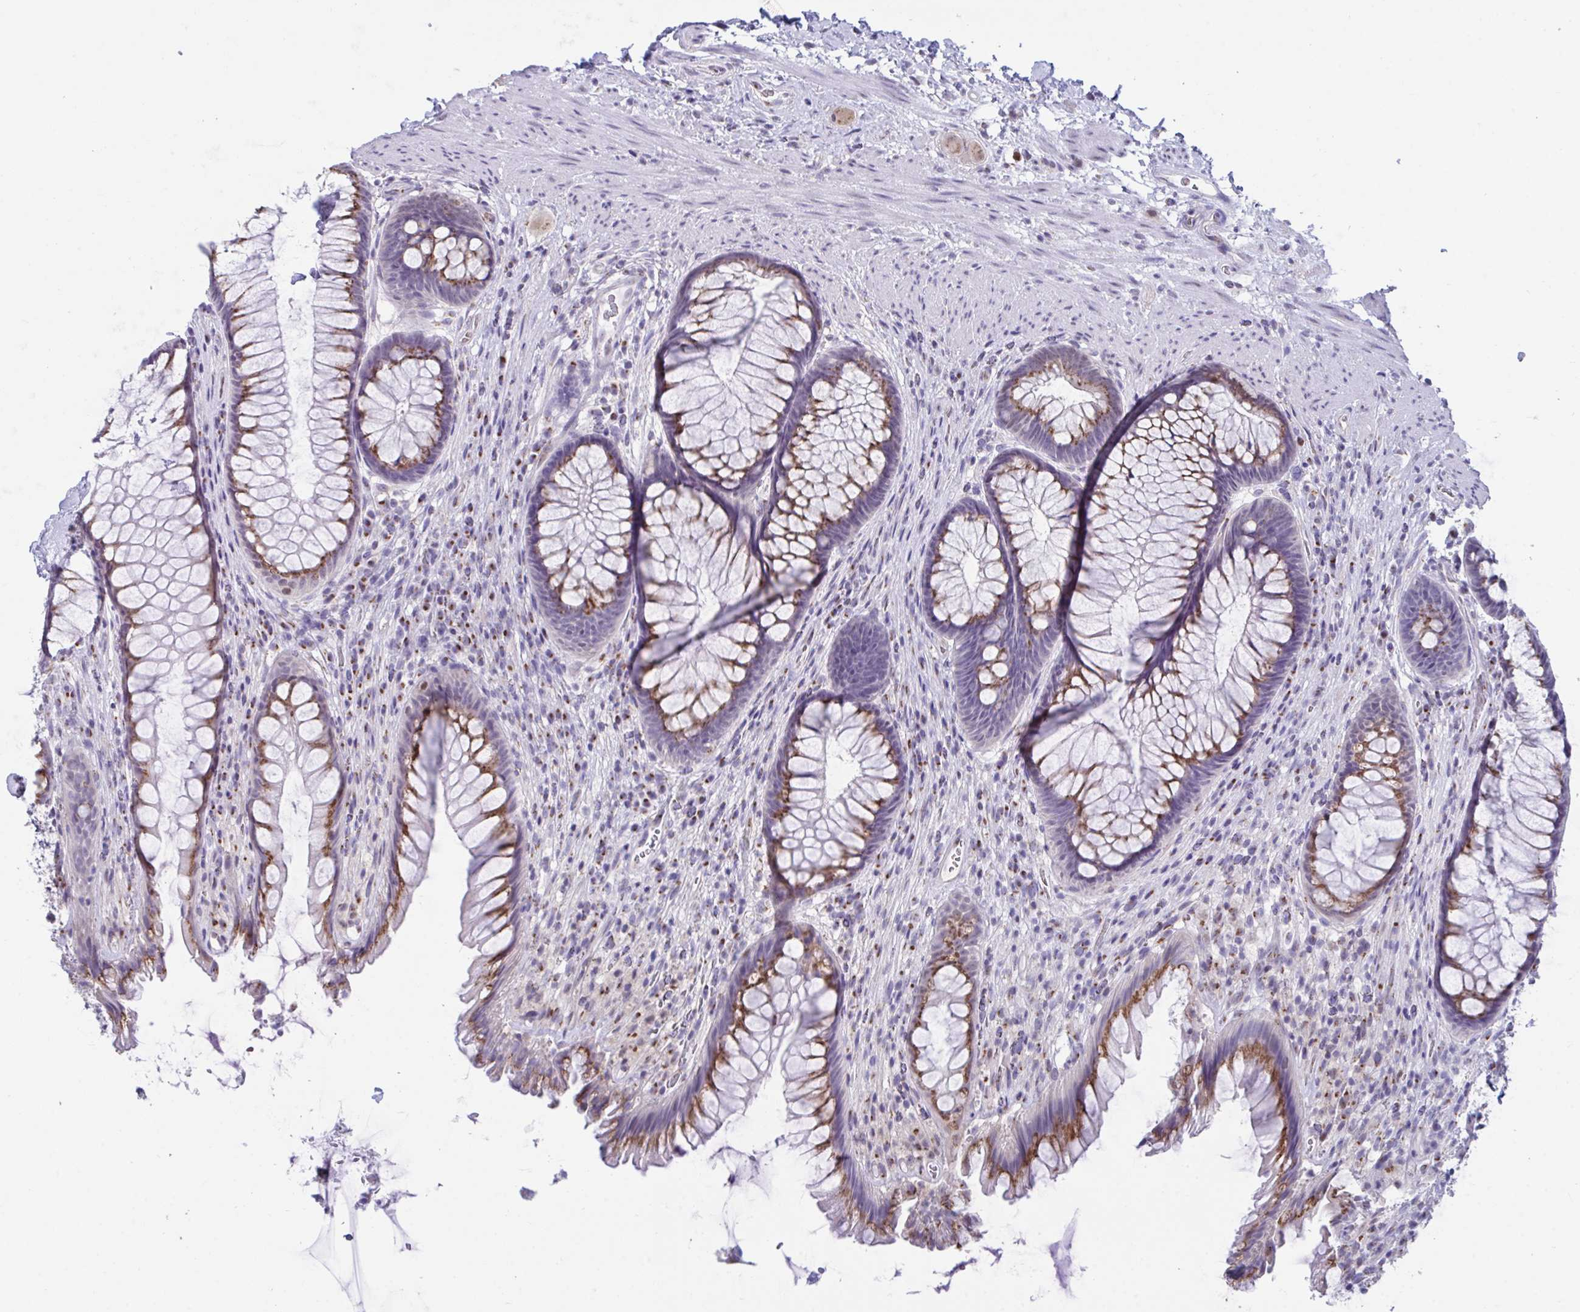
{"staining": {"intensity": "moderate", "quantity": ">75%", "location": "cytoplasmic/membranous"}, "tissue": "rectum", "cell_type": "Glandular cells", "image_type": "normal", "snomed": [{"axis": "morphology", "description": "Normal tissue, NOS"}, {"axis": "topography", "description": "Rectum"}], "caption": "Human rectum stained with a brown dye reveals moderate cytoplasmic/membranous positive positivity in about >75% of glandular cells.", "gene": "SCLY", "patient": {"sex": "male", "age": 53}}